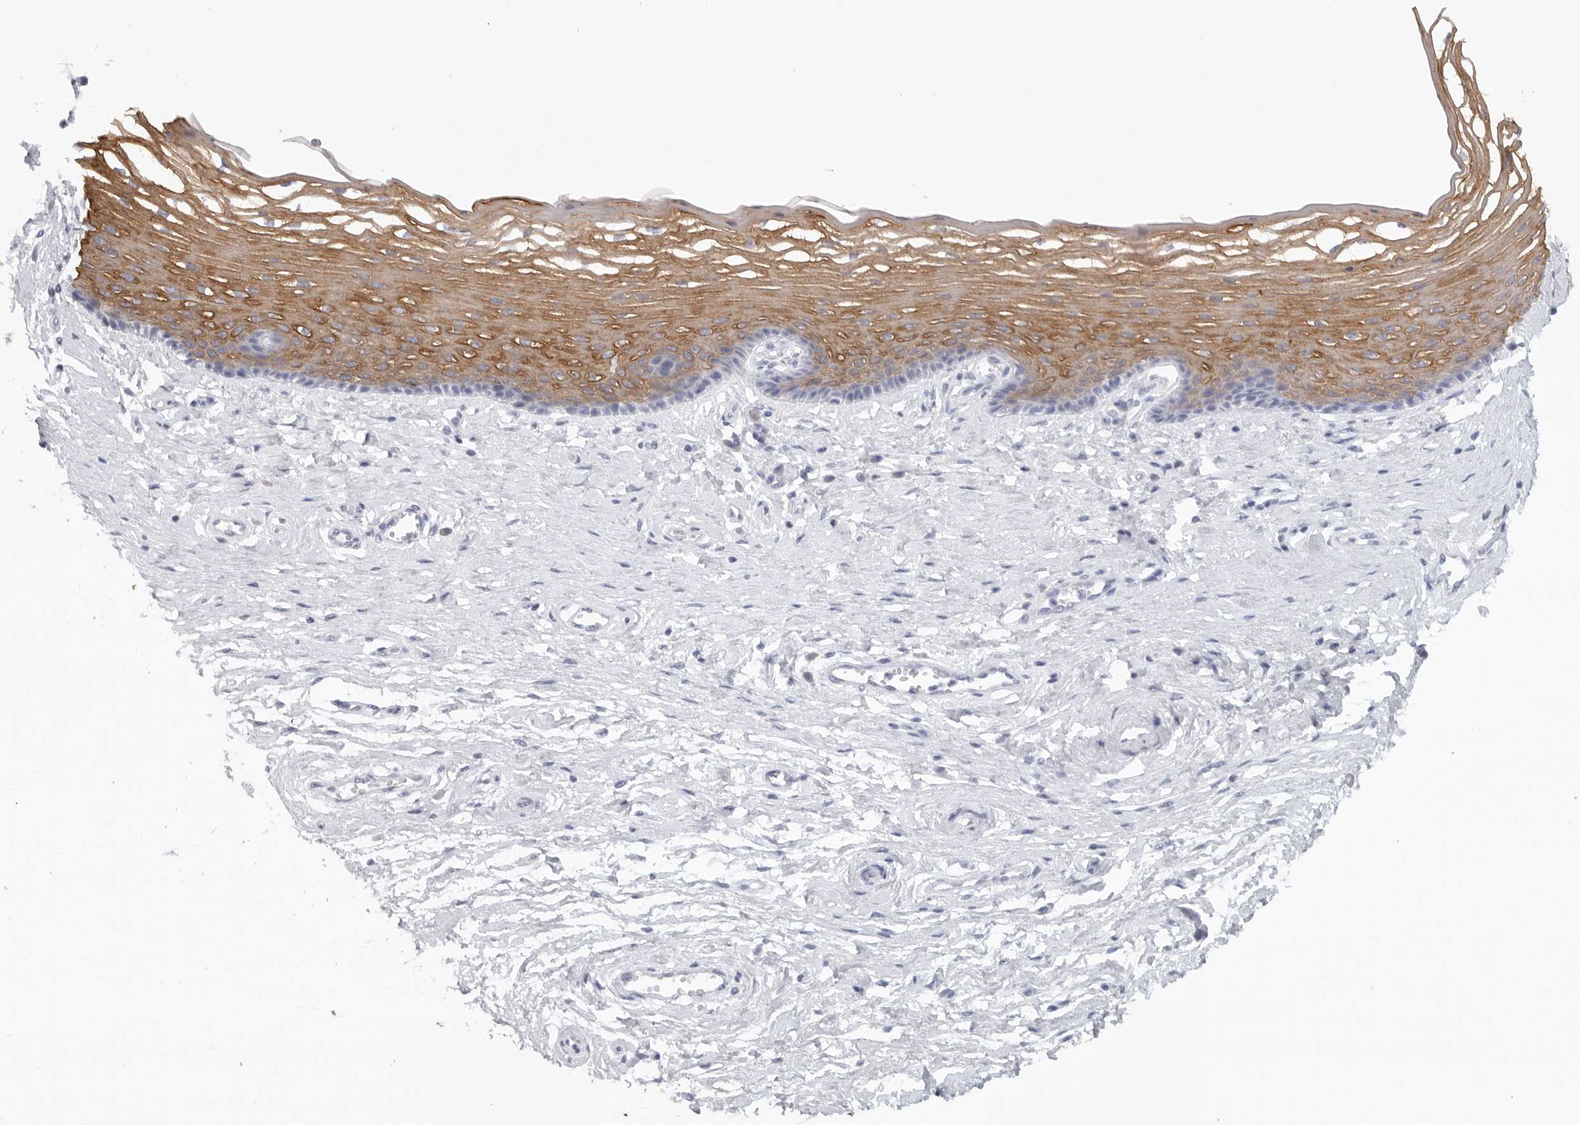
{"staining": {"intensity": "moderate", "quantity": "25%-75%", "location": "cytoplasmic/membranous"}, "tissue": "vagina", "cell_type": "Squamous epithelial cells", "image_type": "normal", "snomed": [{"axis": "morphology", "description": "Normal tissue, NOS"}, {"axis": "topography", "description": "Vagina"}], "caption": "Moderate cytoplasmic/membranous expression for a protein is seen in about 25%-75% of squamous epithelial cells of normal vagina using immunohistochemistry.", "gene": "TMEM69", "patient": {"sex": "female", "age": 46}}